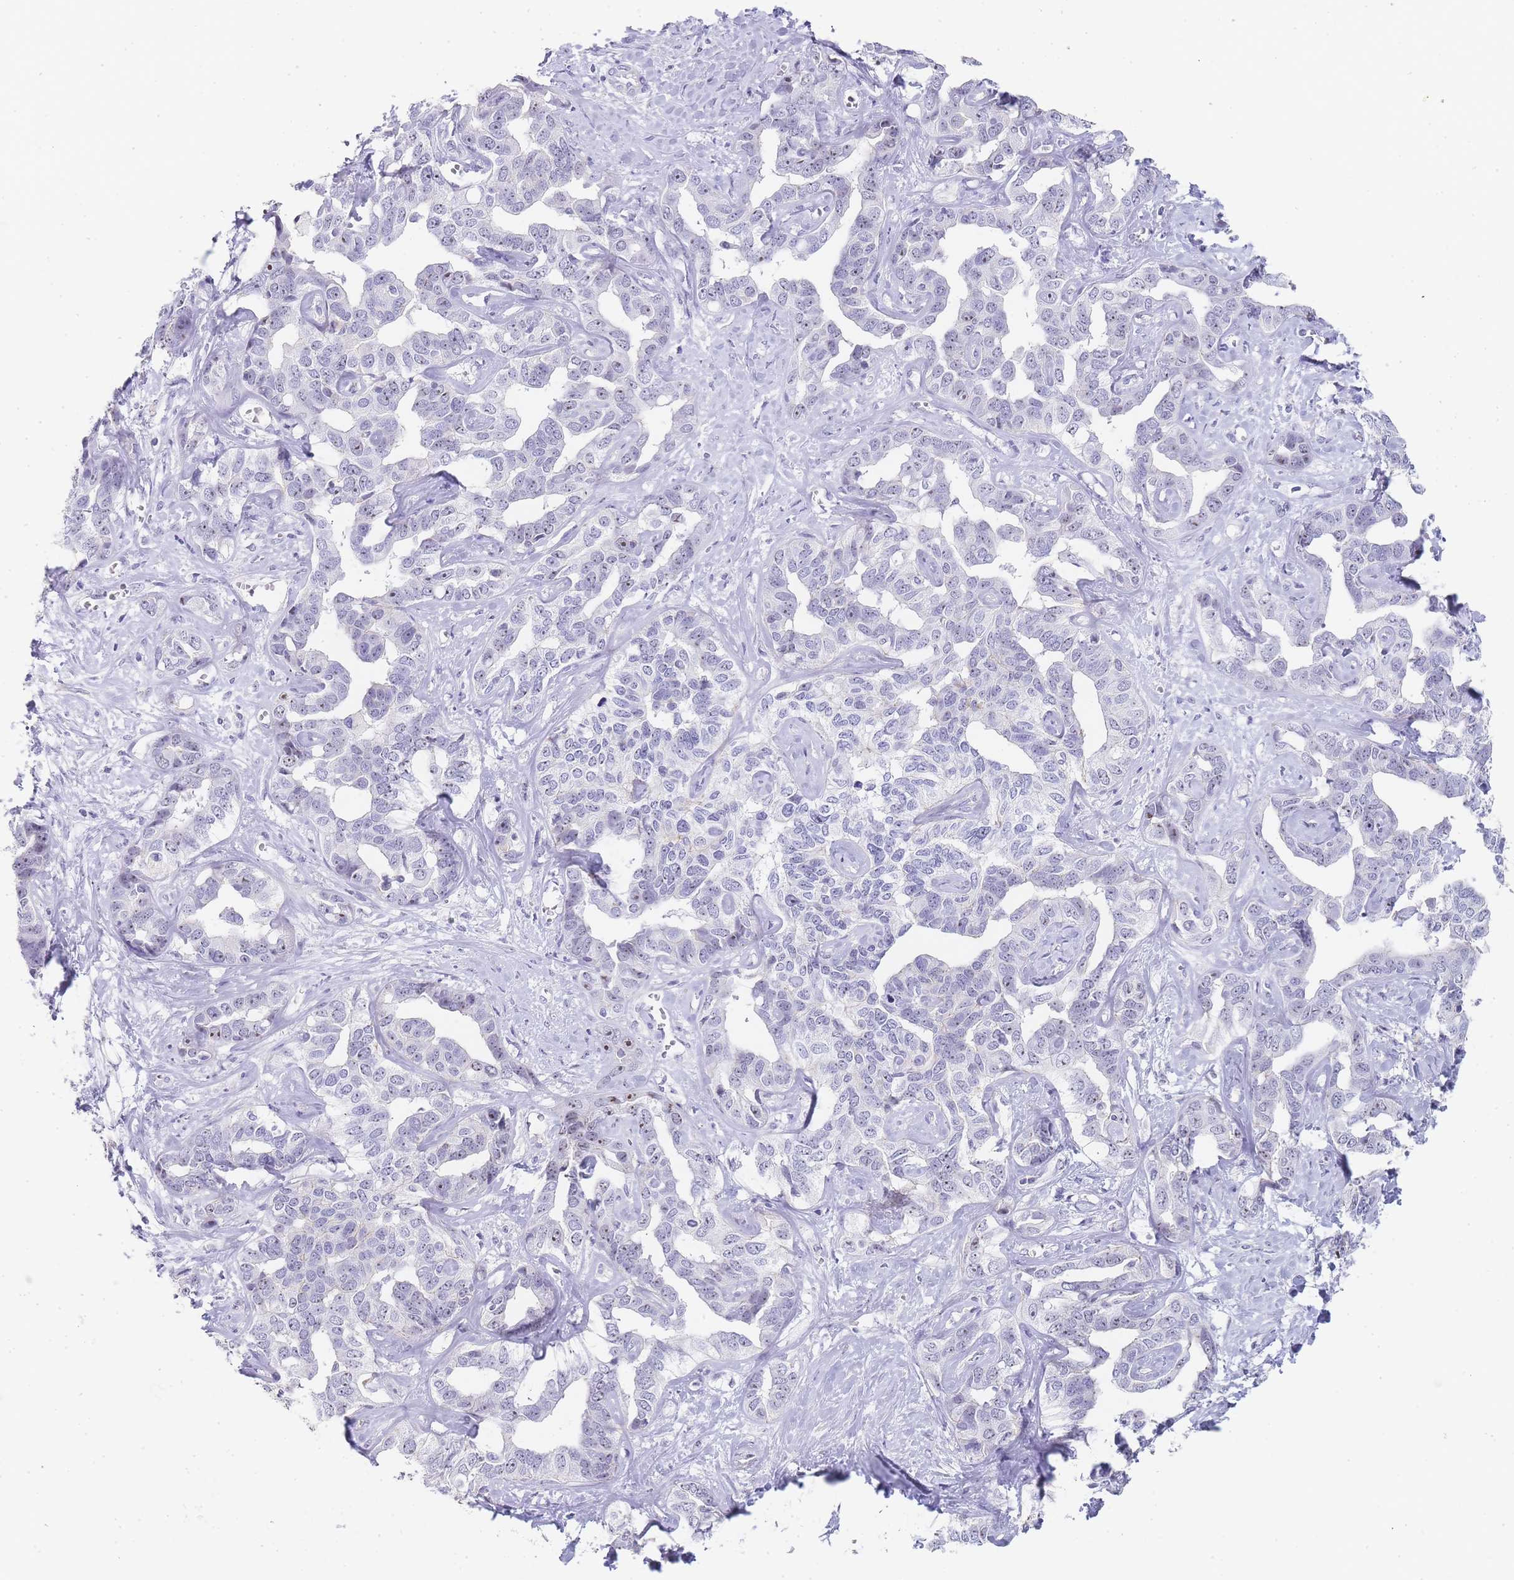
{"staining": {"intensity": "weak", "quantity": "<25%", "location": "nuclear"}, "tissue": "liver cancer", "cell_type": "Tumor cells", "image_type": "cancer", "snomed": [{"axis": "morphology", "description": "Cholangiocarcinoma"}, {"axis": "topography", "description": "Liver"}], "caption": "A high-resolution image shows immunohistochemistry staining of liver cancer (cholangiocarcinoma), which shows no significant staining in tumor cells.", "gene": "NOP14", "patient": {"sex": "male", "age": 59}}